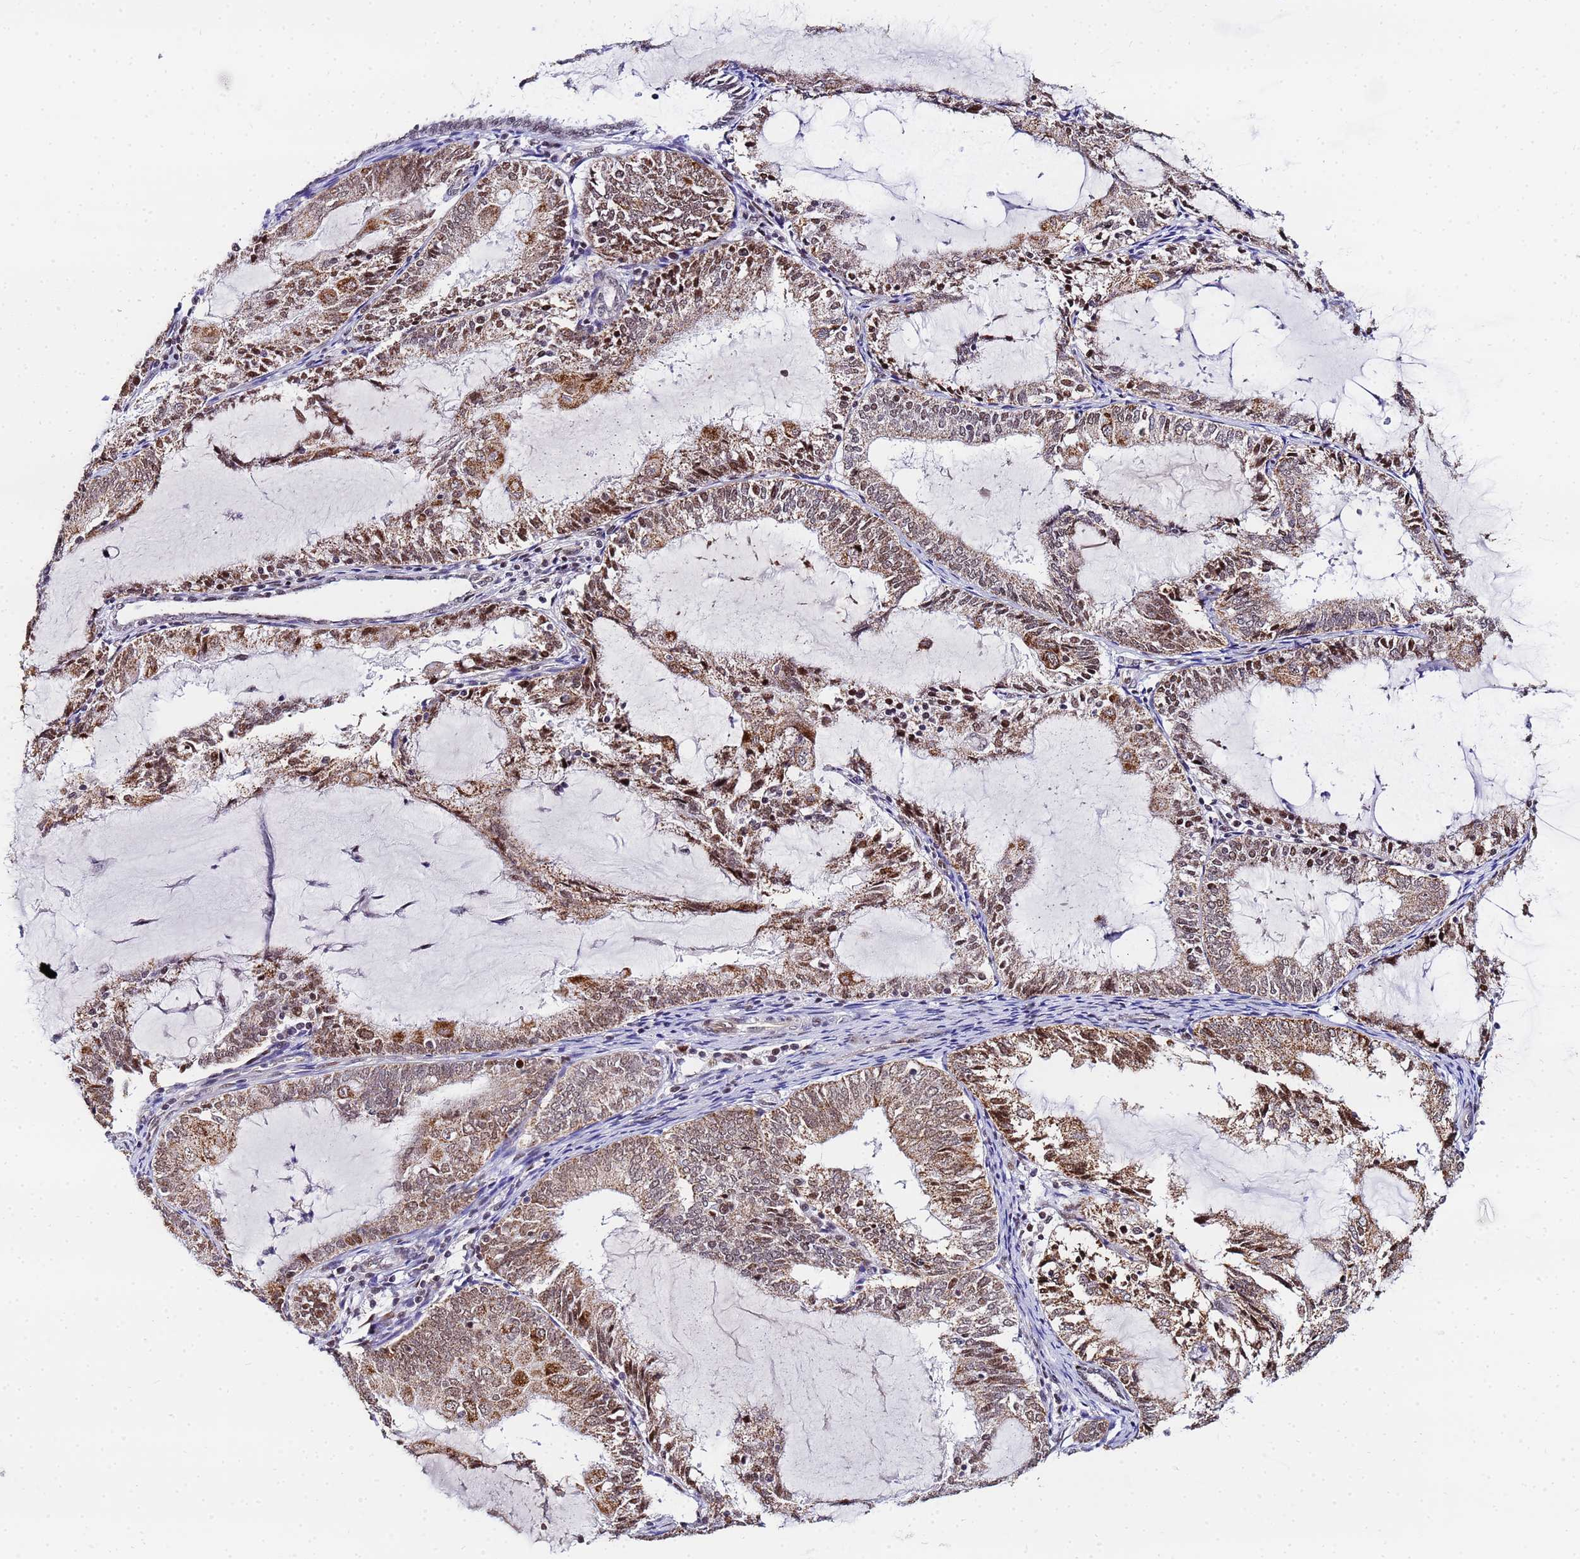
{"staining": {"intensity": "moderate", "quantity": ">75%", "location": "cytoplasmic/membranous"}, "tissue": "endometrial cancer", "cell_type": "Tumor cells", "image_type": "cancer", "snomed": [{"axis": "morphology", "description": "Adenocarcinoma, NOS"}, {"axis": "topography", "description": "Endometrium"}], "caption": "Endometrial cancer (adenocarcinoma) stained with DAB immunohistochemistry (IHC) reveals medium levels of moderate cytoplasmic/membranous expression in about >75% of tumor cells.", "gene": "CKMT1A", "patient": {"sex": "female", "age": 81}}